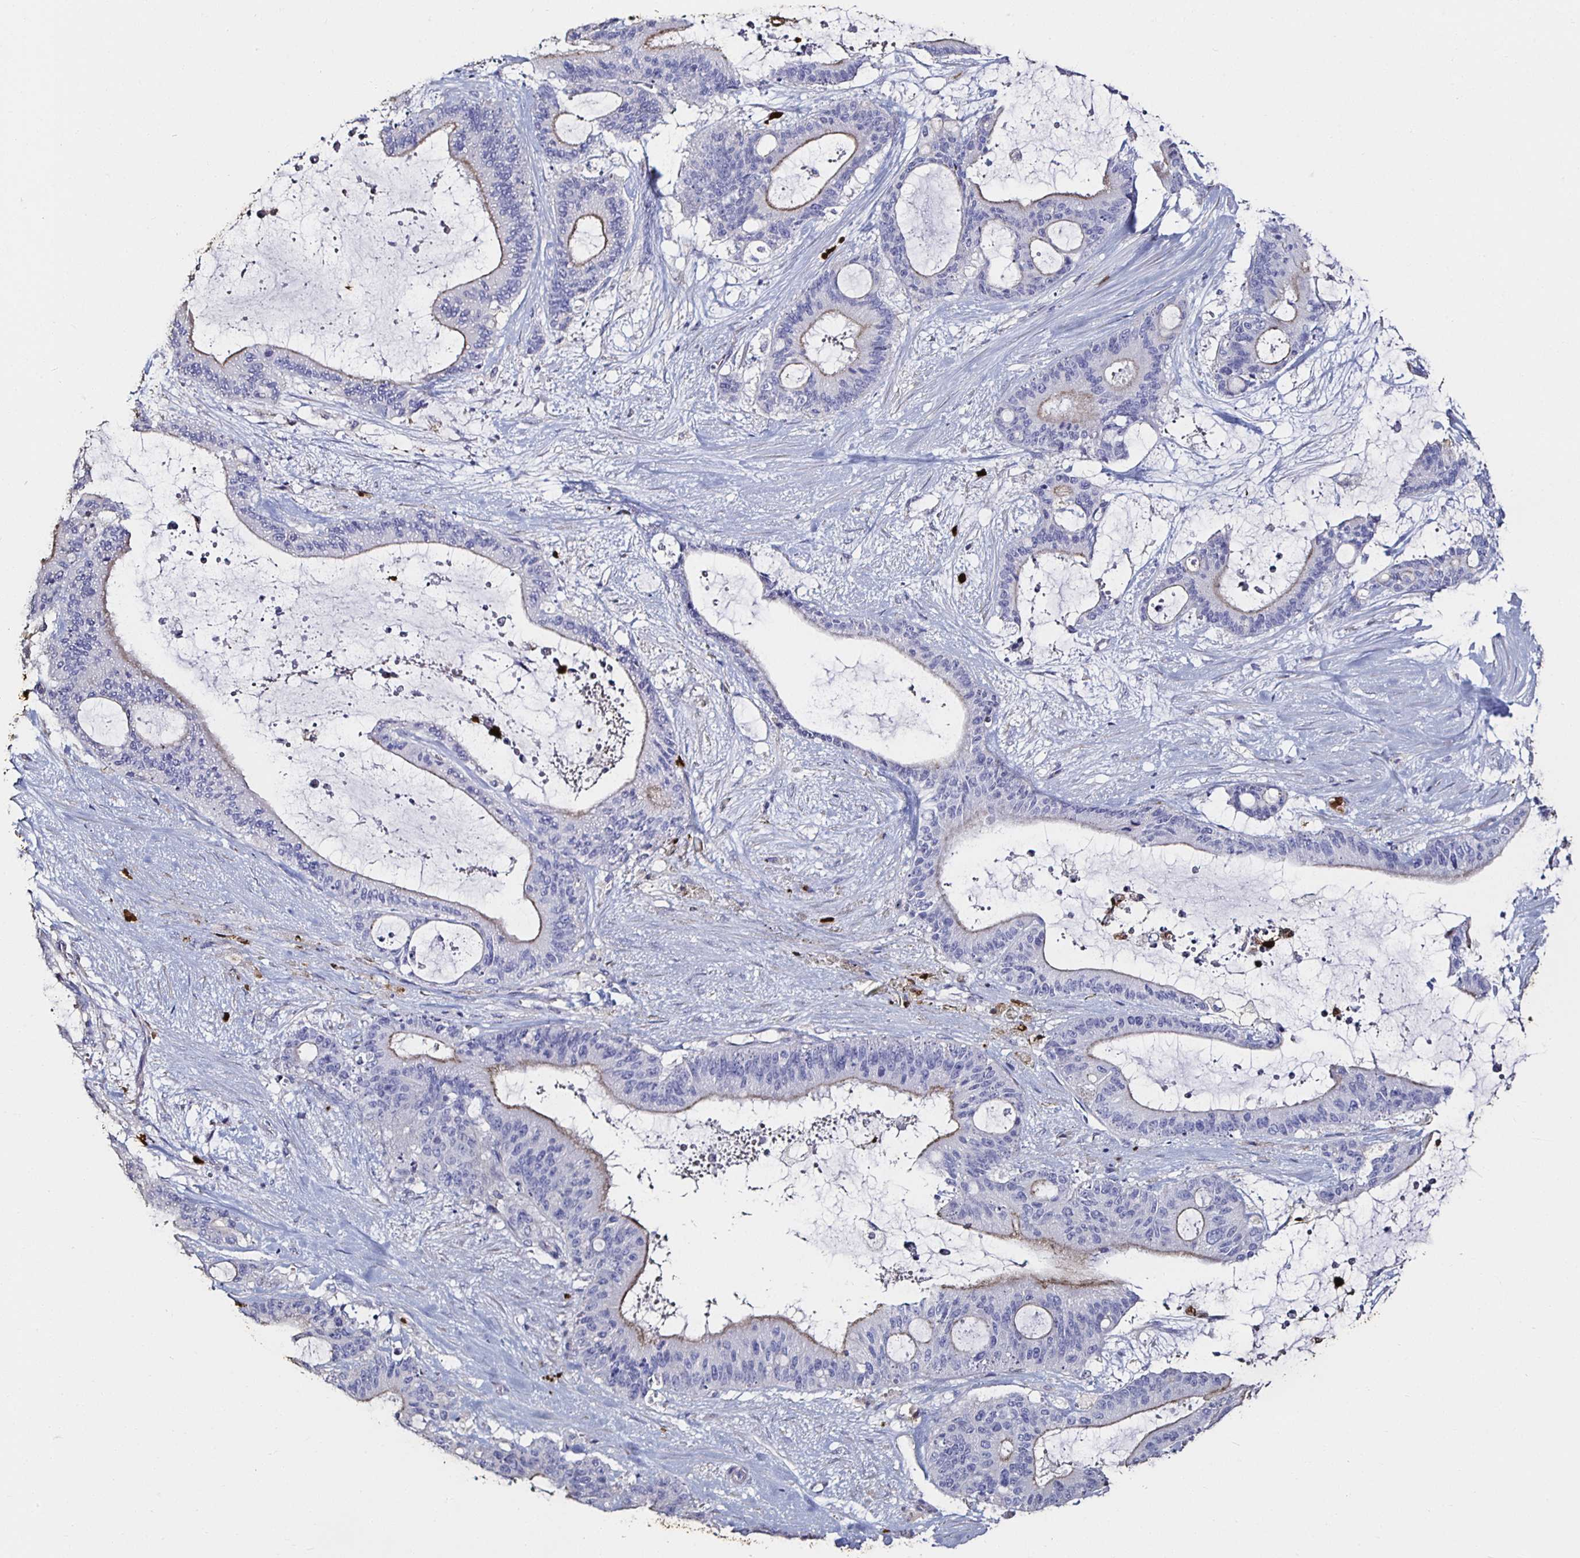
{"staining": {"intensity": "weak", "quantity": "<25%", "location": "cytoplasmic/membranous"}, "tissue": "liver cancer", "cell_type": "Tumor cells", "image_type": "cancer", "snomed": [{"axis": "morphology", "description": "Normal tissue, NOS"}, {"axis": "morphology", "description": "Cholangiocarcinoma"}, {"axis": "topography", "description": "Liver"}, {"axis": "topography", "description": "Peripheral nerve tissue"}], "caption": "IHC micrograph of neoplastic tissue: human liver cholangiocarcinoma stained with DAB displays no significant protein expression in tumor cells.", "gene": "TLR4", "patient": {"sex": "female", "age": 73}}